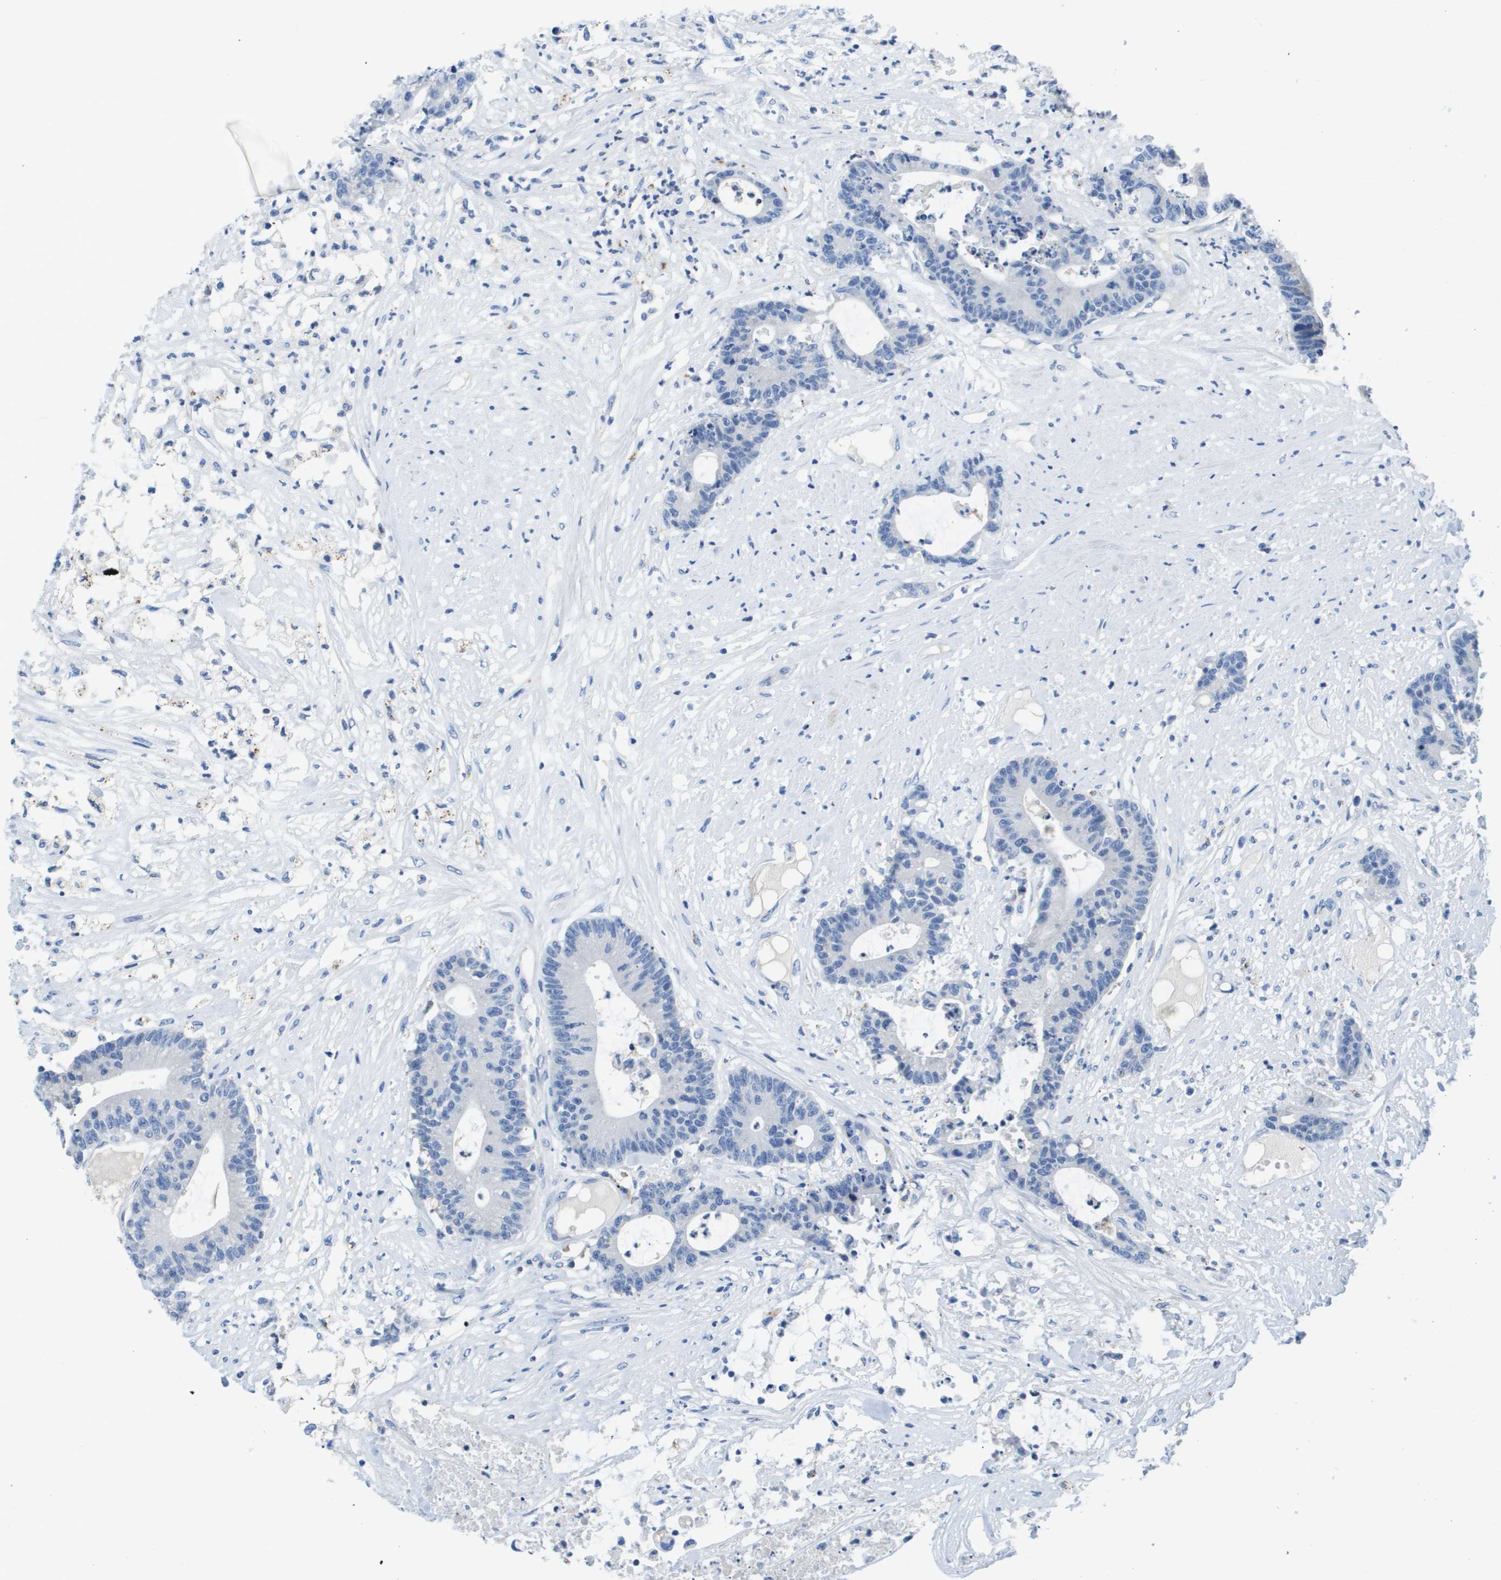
{"staining": {"intensity": "negative", "quantity": "none", "location": "none"}, "tissue": "colorectal cancer", "cell_type": "Tumor cells", "image_type": "cancer", "snomed": [{"axis": "morphology", "description": "Adenocarcinoma, NOS"}, {"axis": "topography", "description": "Colon"}], "caption": "Immunohistochemistry histopathology image of human adenocarcinoma (colorectal) stained for a protein (brown), which exhibits no staining in tumor cells.", "gene": "MS4A1", "patient": {"sex": "female", "age": 84}}